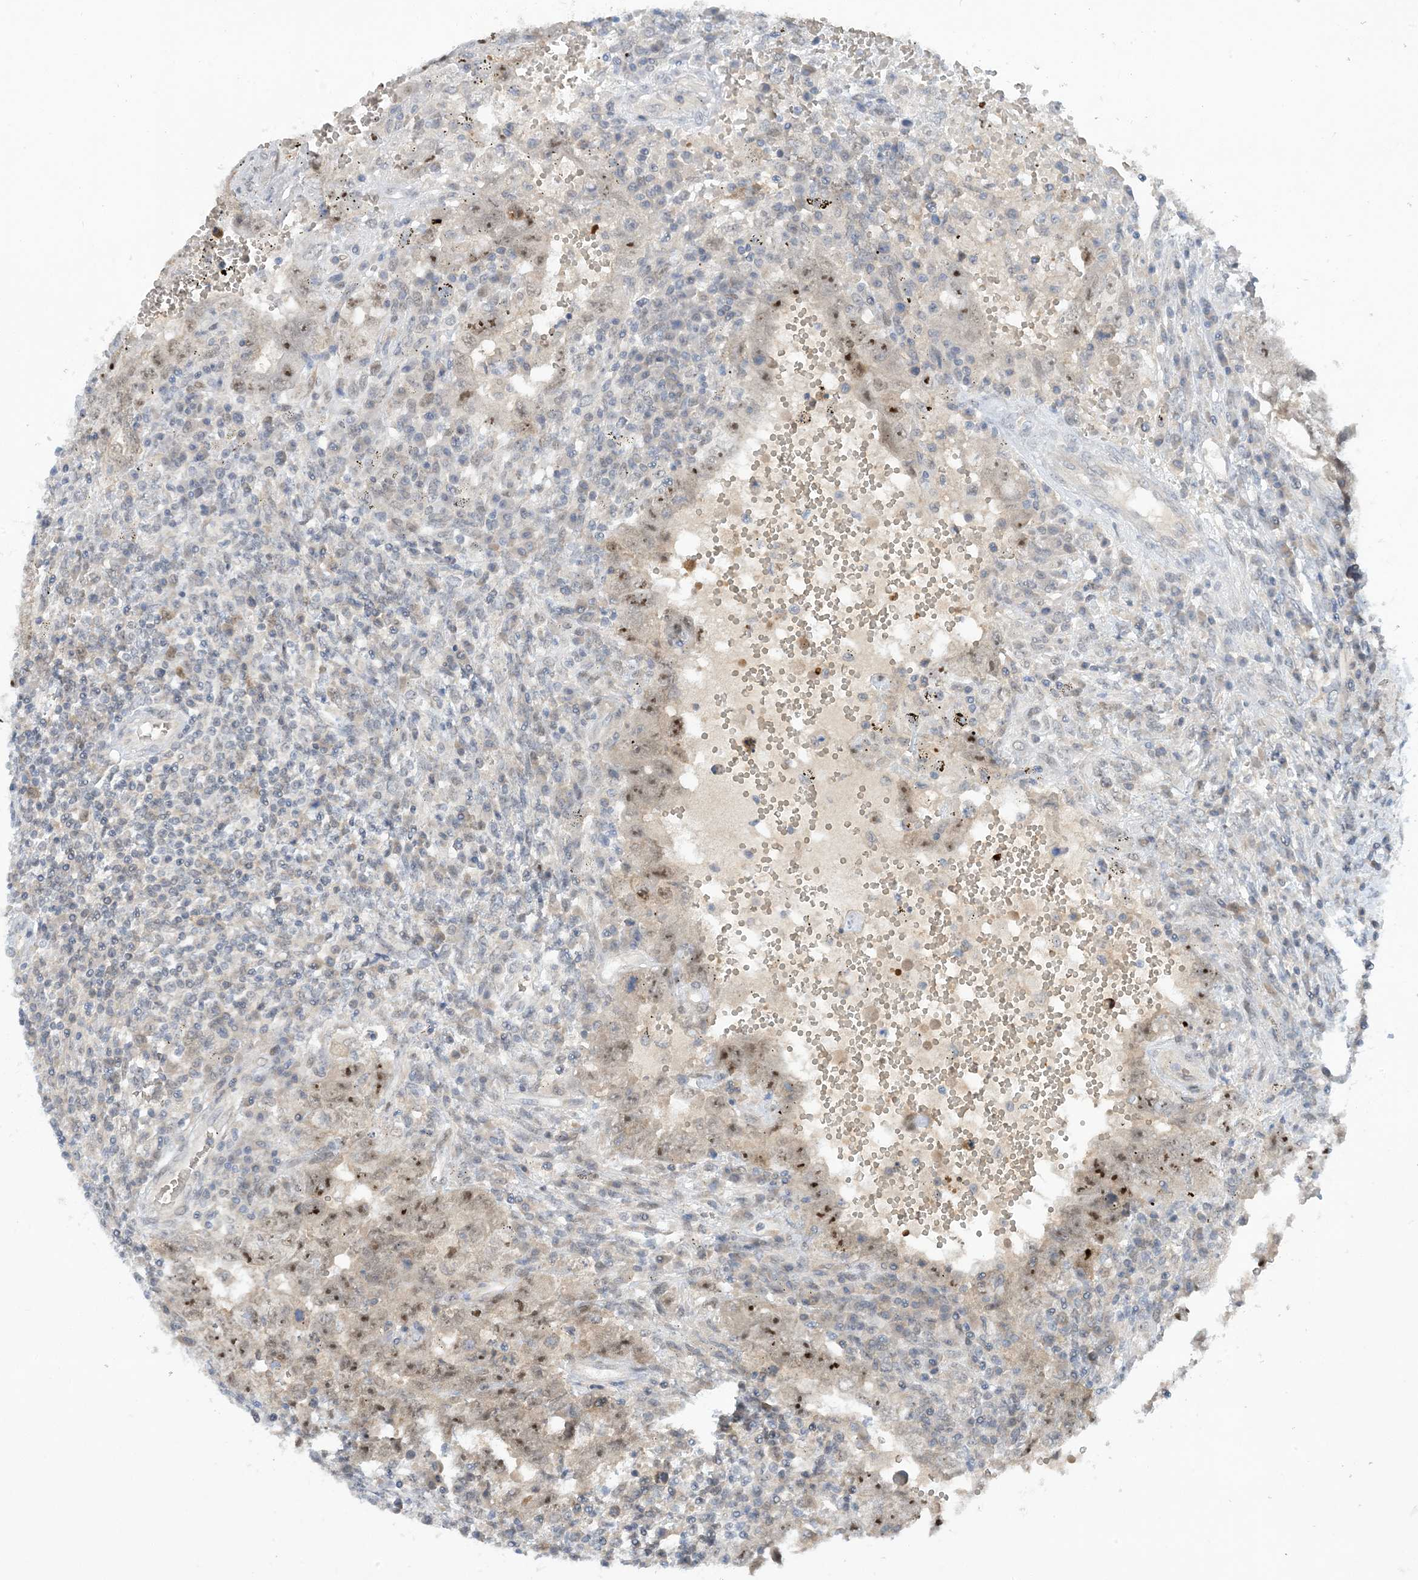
{"staining": {"intensity": "moderate", "quantity": ">75%", "location": "nuclear"}, "tissue": "testis cancer", "cell_type": "Tumor cells", "image_type": "cancer", "snomed": [{"axis": "morphology", "description": "Carcinoma, Embryonal, NOS"}, {"axis": "topography", "description": "Testis"}], "caption": "Testis embryonal carcinoma stained with a brown dye displays moderate nuclear positive positivity in about >75% of tumor cells.", "gene": "UBE2E1", "patient": {"sex": "male", "age": 26}}